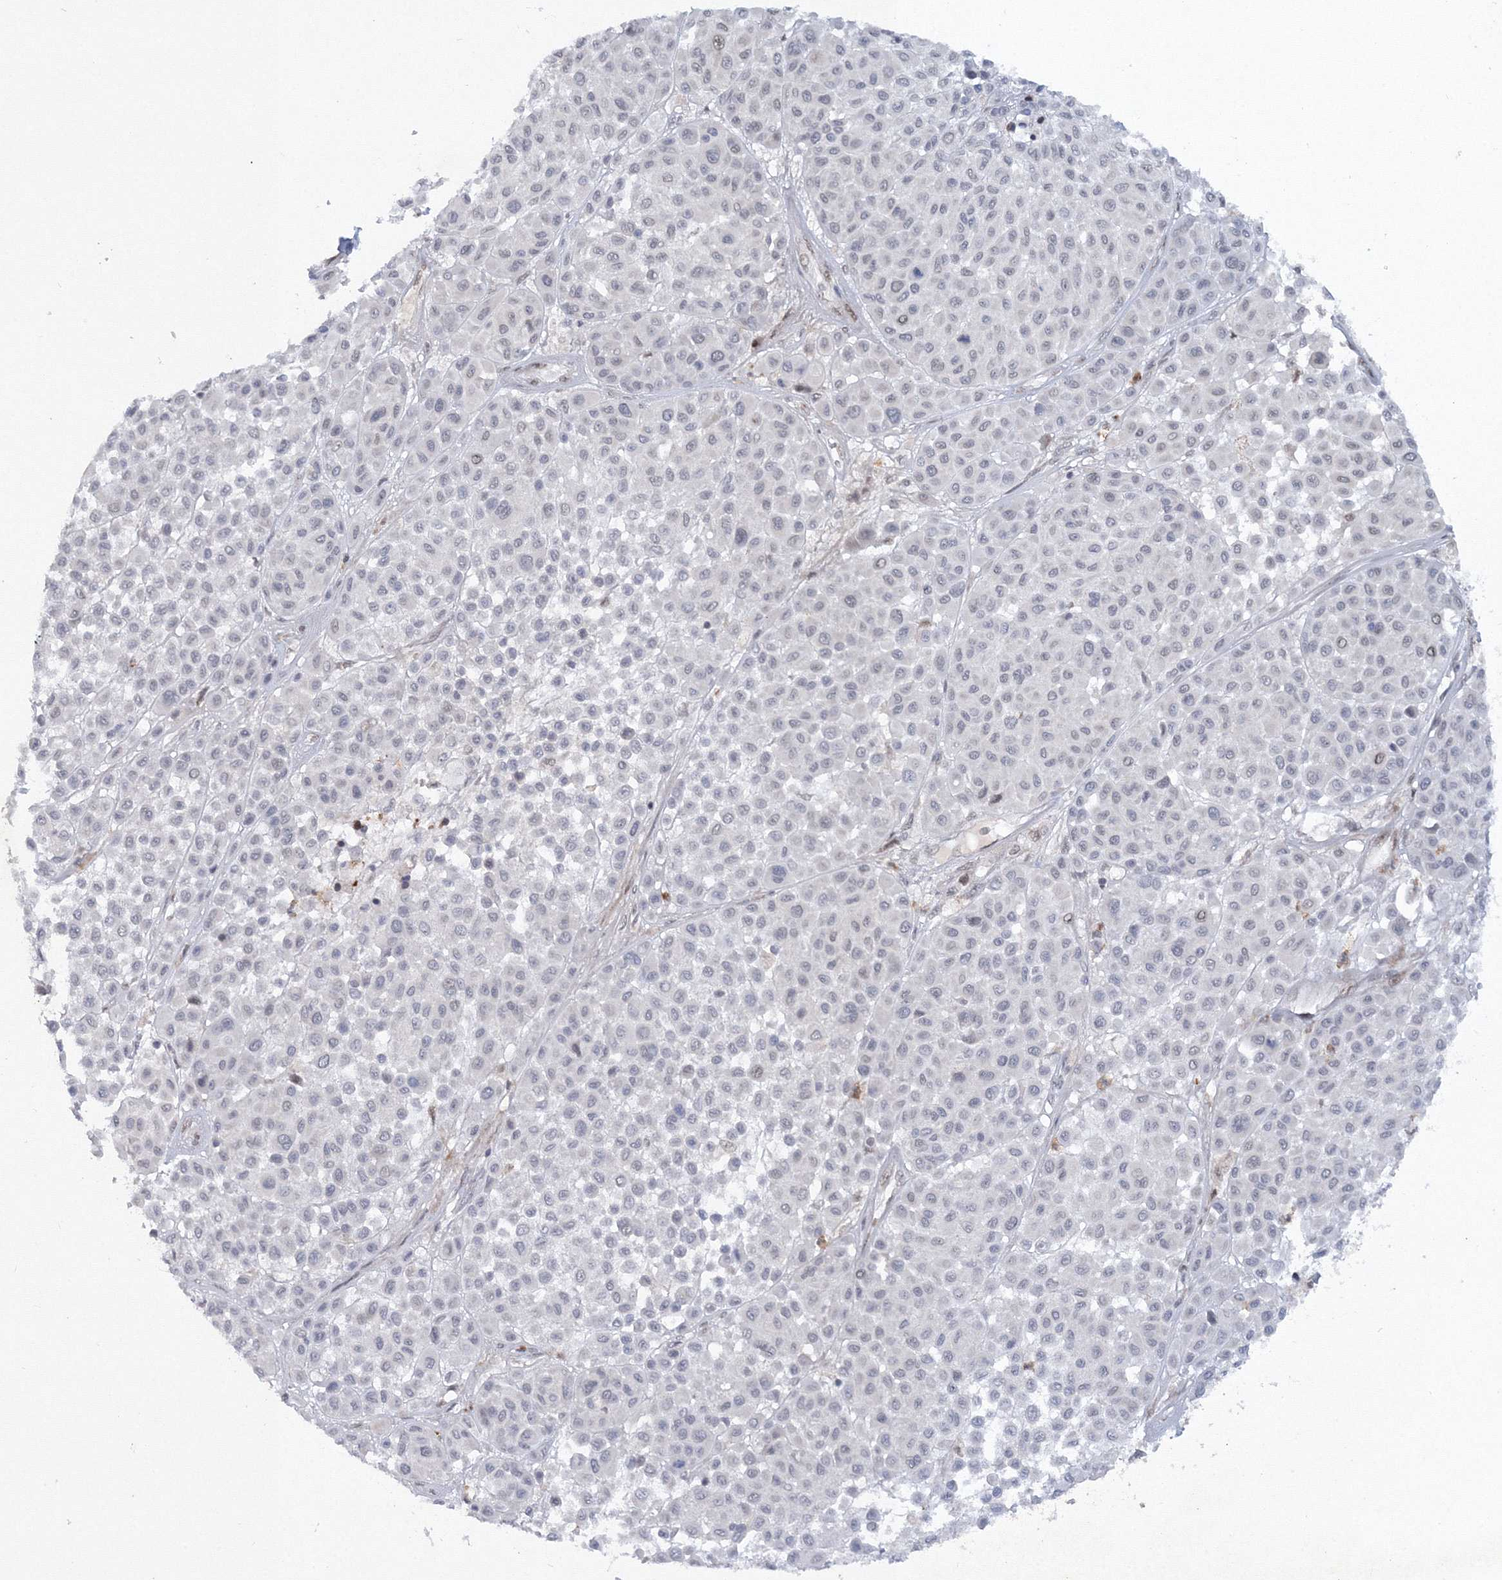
{"staining": {"intensity": "negative", "quantity": "none", "location": "none"}, "tissue": "melanoma", "cell_type": "Tumor cells", "image_type": "cancer", "snomed": [{"axis": "morphology", "description": "Malignant melanoma, Metastatic site"}, {"axis": "topography", "description": "Soft tissue"}], "caption": "The IHC image has no significant positivity in tumor cells of malignant melanoma (metastatic site) tissue. (DAB (3,3'-diaminobenzidine) IHC with hematoxylin counter stain).", "gene": "C3orf33", "patient": {"sex": "male", "age": 41}}